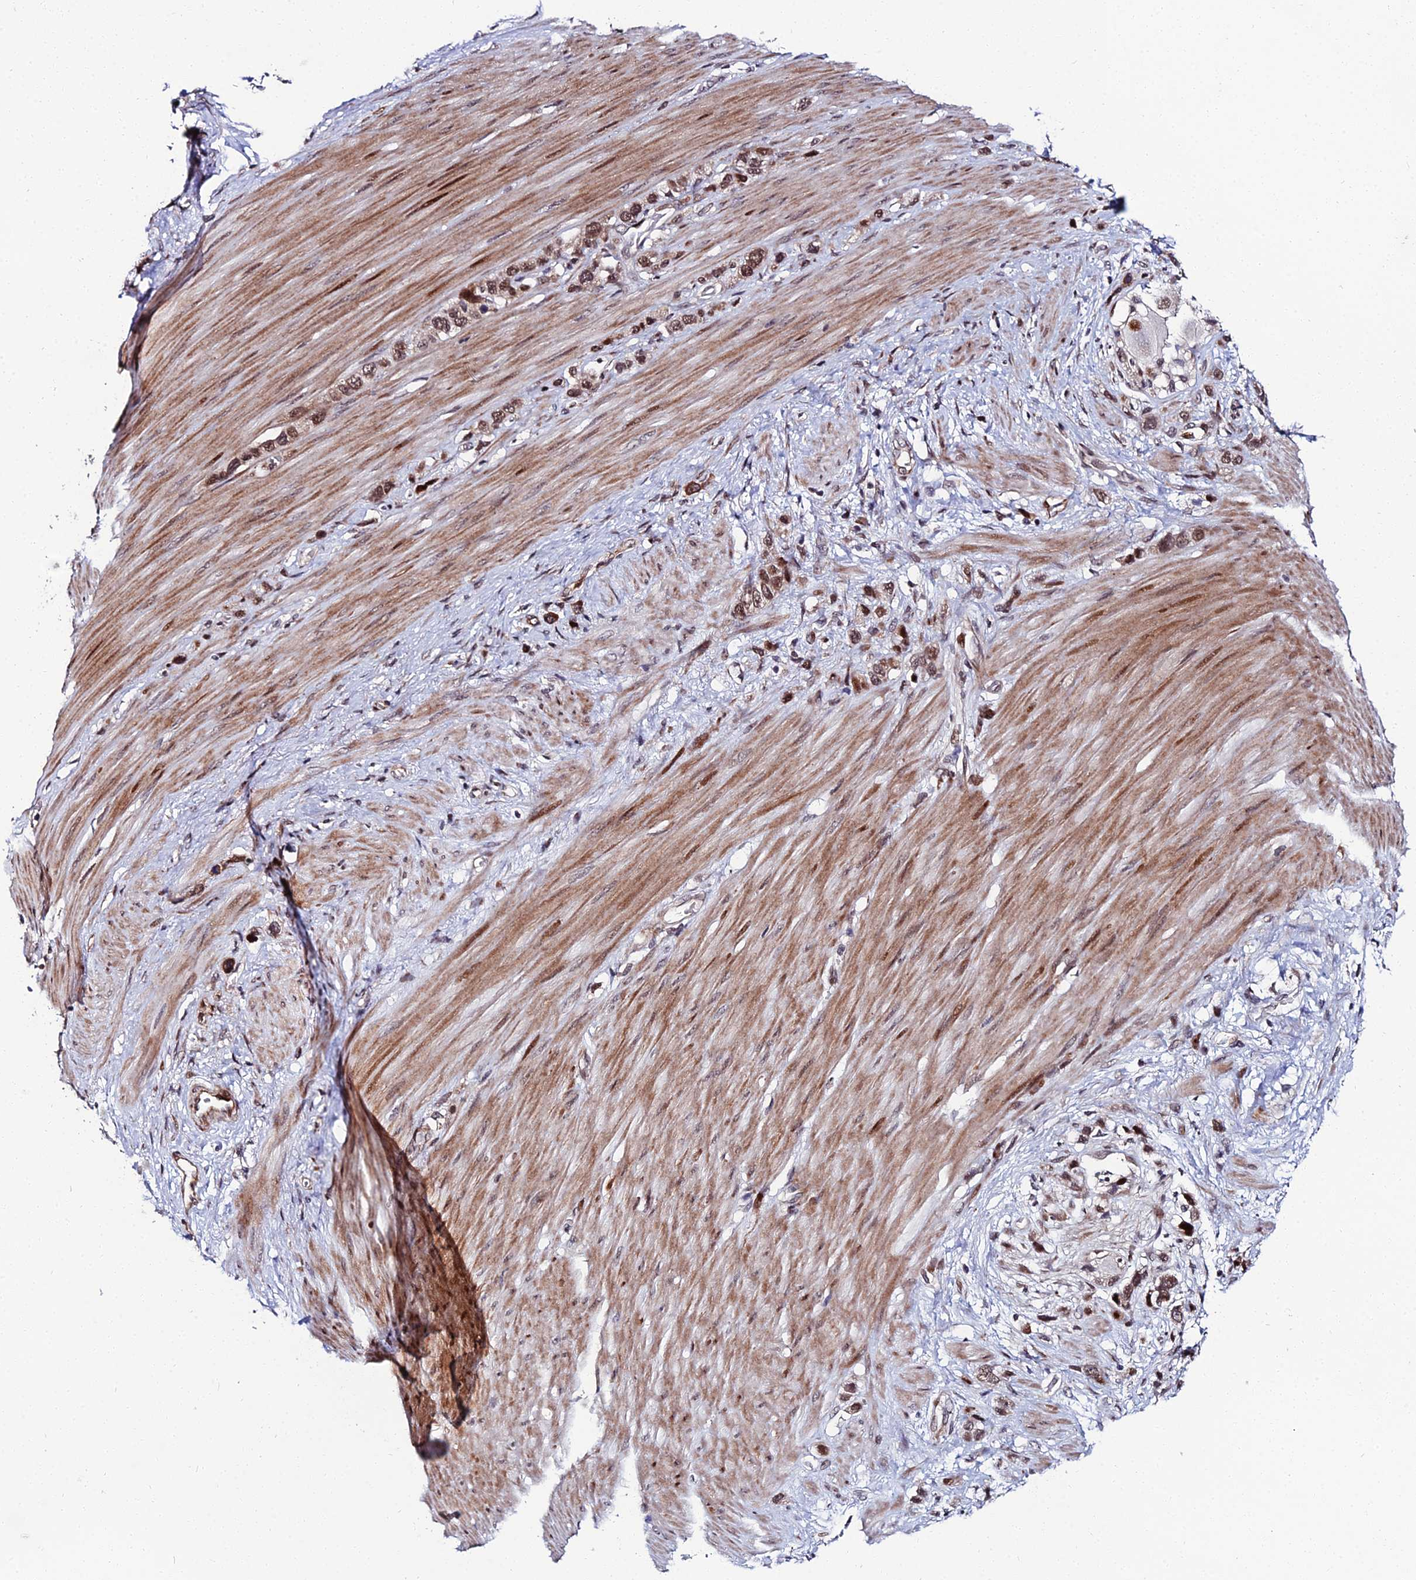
{"staining": {"intensity": "strong", "quantity": ">75%", "location": "nuclear"}, "tissue": "stomach cancer", "cell_type": "Tumor cells", "image_type": "cancer", "snomed": [{"axis": "morphology", "description": "Adenocarcinoma, NOS"}, {"axis": "morphology", "description": "Adenocarcinoma, High grade"}, {"axis": "topography", "description": "Stomach, upper"}, {"axis": "topography", "description": "Stomach, lower"}], "caption": "The immunohistochemical stain highlights strong nuclear staining in tumor cells of stomach cancer (adenocarcinoma (high-grade)) tissue.", "gene": "ZNF668", "patient": {"sex": "female", "age": 65}}